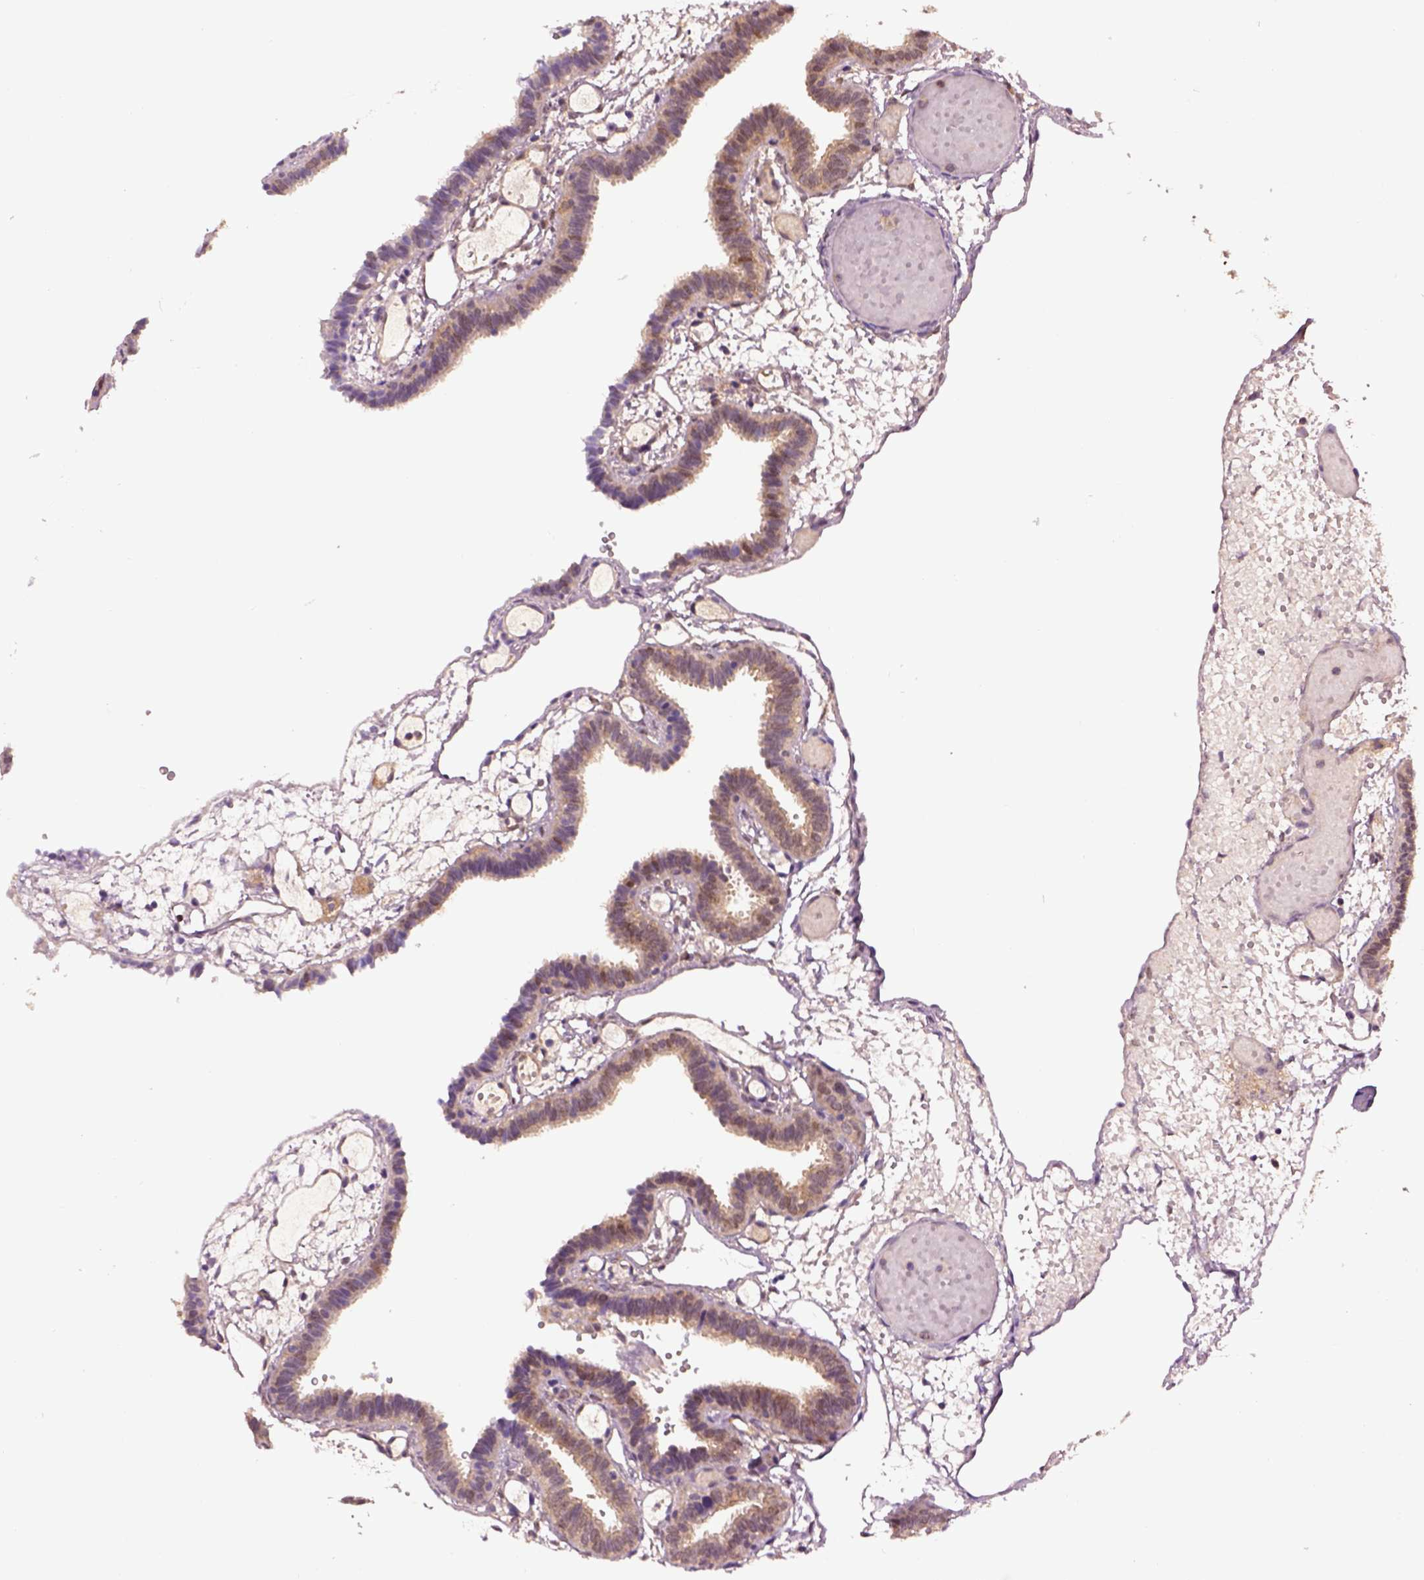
{"staining": {"intensity": "moderate", "quantity": ">75%", "location": "cytoplasmic/membranous"}, "tissue": "fallopian tube", "cell_type": "Glandular cells", "image_type": "normal", "snomed": [{"axis": "morphology", "description": "Normal tissue, NOS"}, {"axis": "topography", "description": "Fallopian tube"}], "caption": "Immunohistochemistry photomicrograph of benign human fallopian tube stained for a protein (brown), which exhibits medium levels of moderate cytoplasmic/membranous positivity in about >75% of glandular cells.", "gene": "MDP1", "patient": {"sex": "female", "age": 37}}